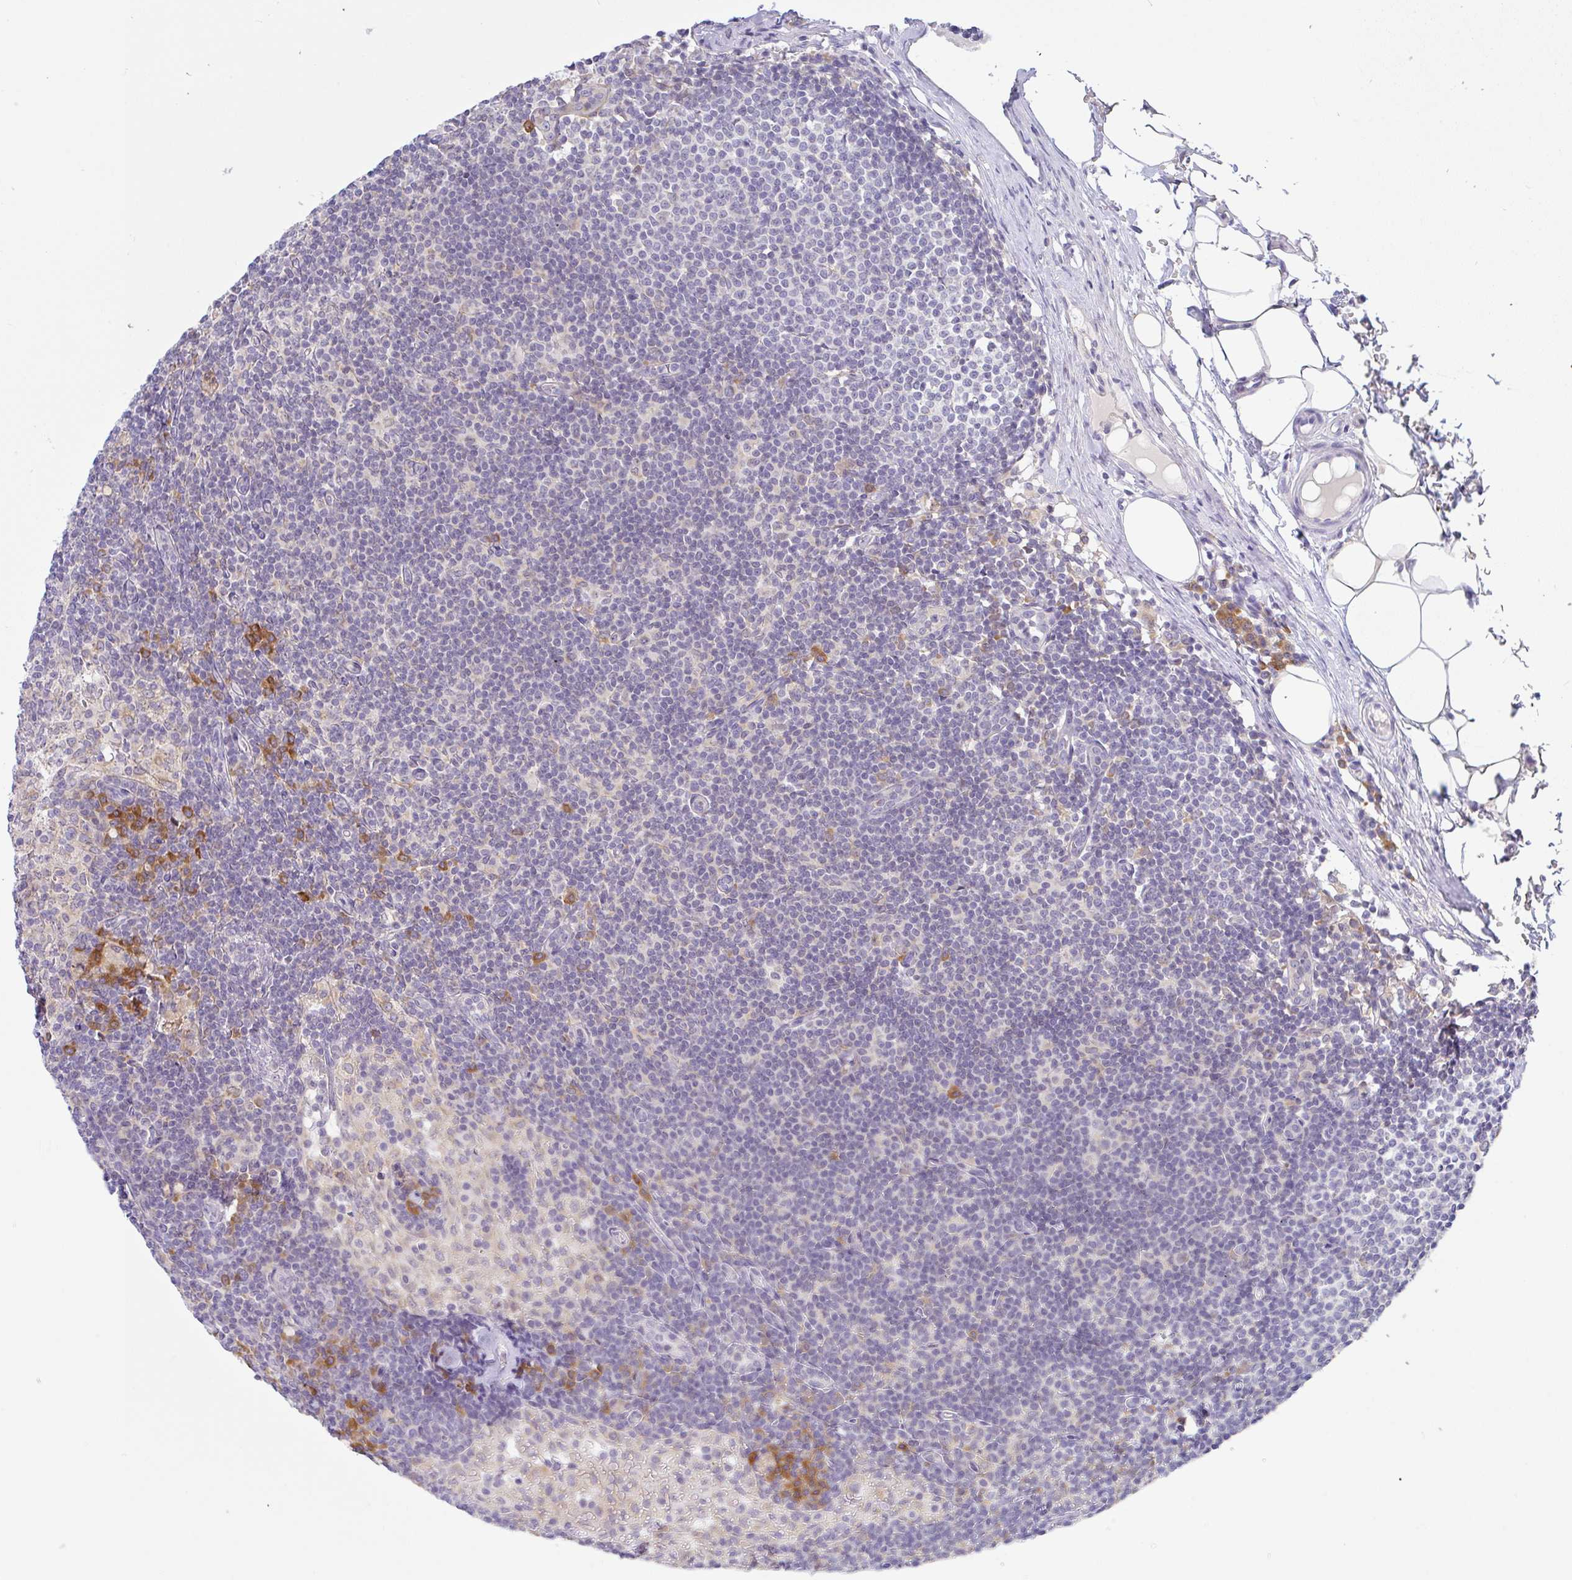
{"staining": {"intensity": "moderate", "quantity": "<25%", "location": "cytoplasmic/membranous"}, "tissue": "lymph node", "cell_type": "Germinal center cells", "image_type": "normal", "snomed": [{"axis": "morphology", "description": "Normal tissue, NOS"}, {"axis": "topography", "description": "Lymph node"}], "caption": "Immunohistochemistry staining of normal lymph node, which displays low levels of moderate cytoplasmic/membranous positivity in approximately <25% of germinal center cells indicating moderate cytoplasmic/membranous protein positivity. The staining was performed using DAB (brown) for protein detection and nuclei were counterstained in hematoxylin (blue).", "gene": "DERL2", "patient": {"sex": "male", "age": 49}}